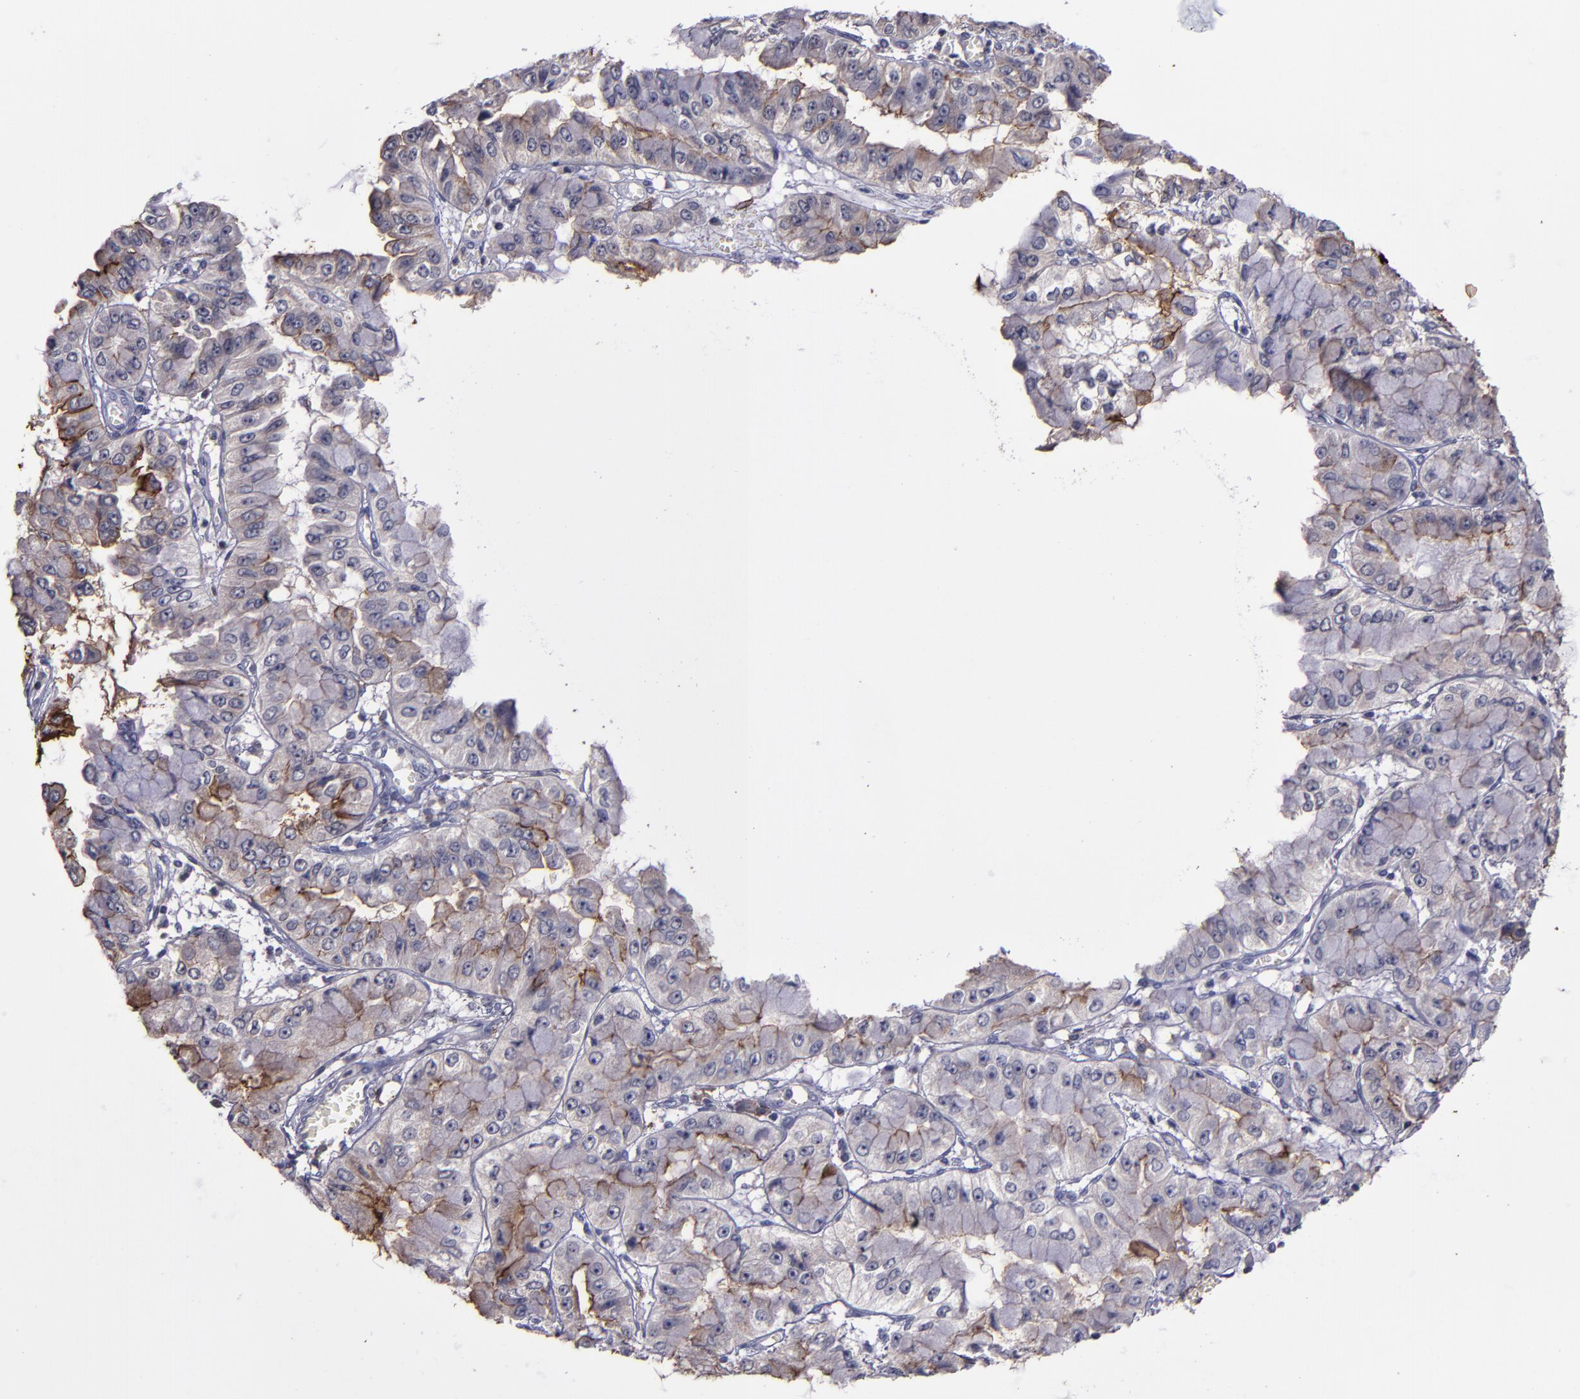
{"staining": {"intensity": "moderate", "quantity": ">75%", "location": "cytoplasmic/membranous"}, "tissue": "liver cancer", "cell_type": "Tumor cells", "image_type": "cancer", "snomed": [{"axis": "morphology", "description": "Cholangiocarcinoma"}, {"axis": "topography", "description": "Liver"}], "caption": "Protein expression analysis of liver cholangiocarcinoma displays moderate cytoplasmic/membranous expression in approximately >75% of tumor cells.", "gene": "MFGE8", "patient": {"sex": "female", "age": 79}}